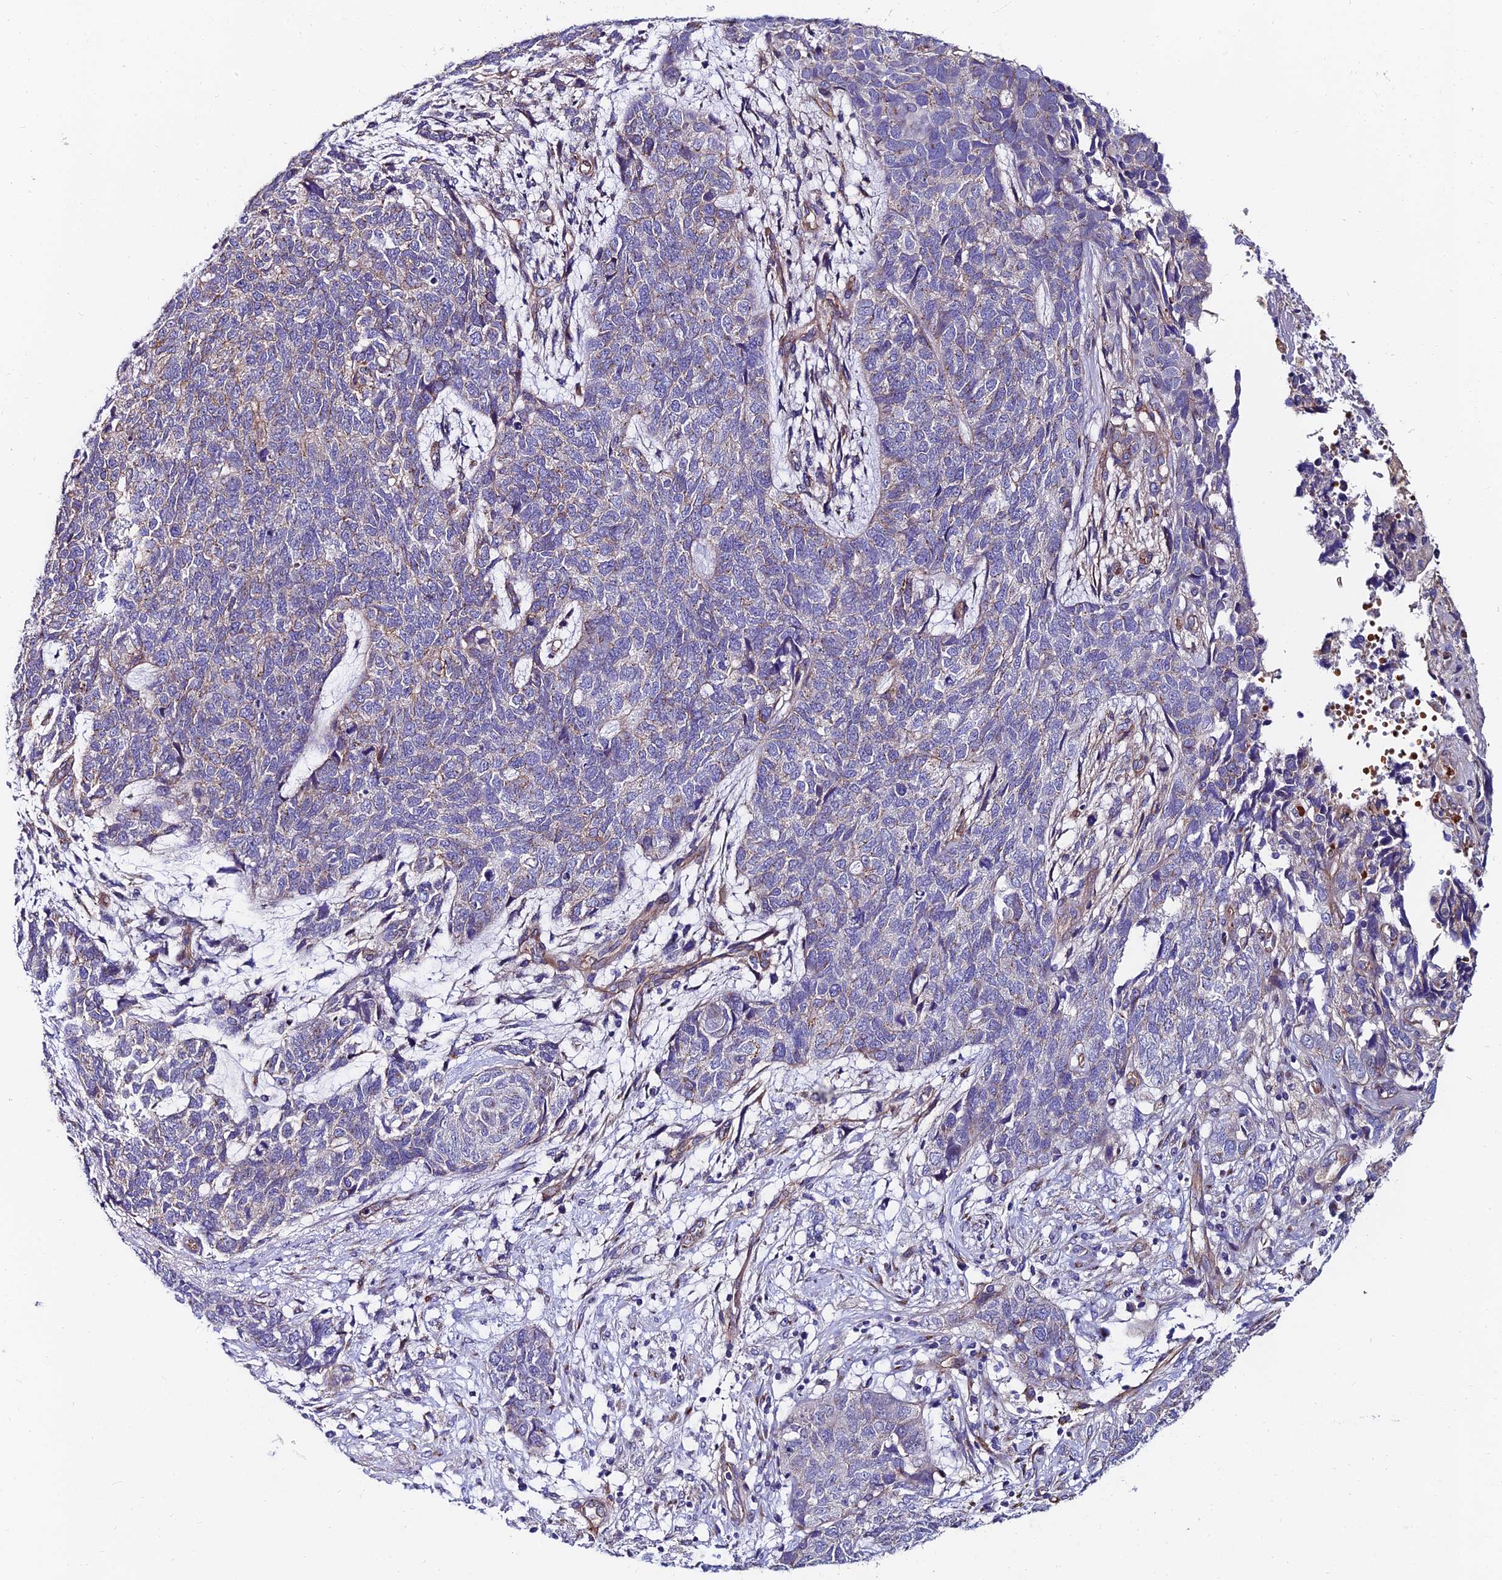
{"staining": {"intensity": "negative", "quantity": "none", "location": "none"}, "tissue": "cervical cancer", "cell_type": "Tumor cells", "image_type": "cancer", "snomed": [{"axis": "morphology", "description": "Squamous cell carcinoma, NOS"}, {"axis": "topography", "description": "Cervix"}], "caption": "Protein analysis of cervical cancer displays no significant expression in tumor cells. (IHC, brightfield microscopy, high magnification).", "gene": "ADGRF3", "patient": {"sex": "female", "age": 63}}